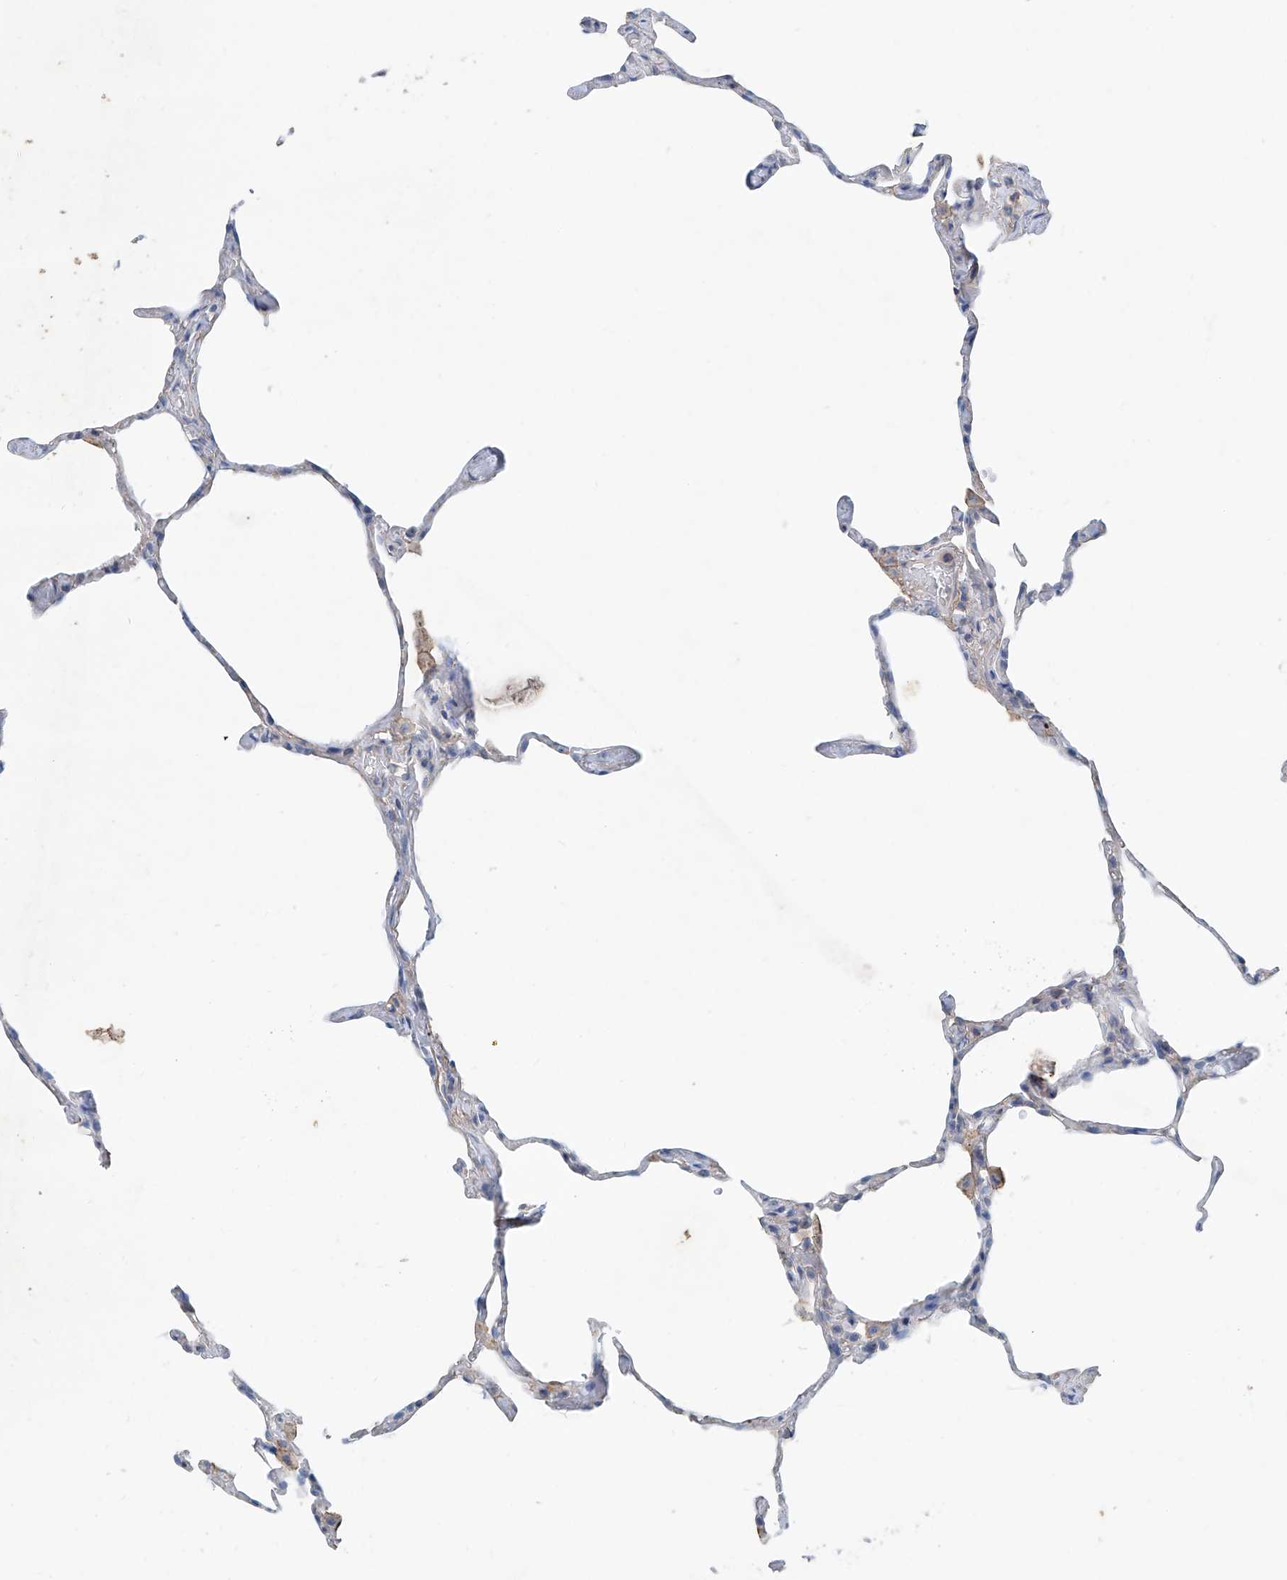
{"staining": {"intensity": "negative", "quantity": "none", "location": "none"}, "tissue": "lung", "cell_type": "Alveolar cells", "image_type": "normal", "snomed": [{"axis": "morphology", "description": "Normal tissue, NOS"}, {"axis": "topography", "description": "Lung"}], "caption": "Alveolar cells show no significant protein staining in benign lung. (Stains: DAB immunohistochemistry (IHC) with hematoxylin counter stain, Microscopy: brightfield microscopy at high magnification).", "gene": "ANKRD34A", "patient": {"sex": "male", "age": 65}}